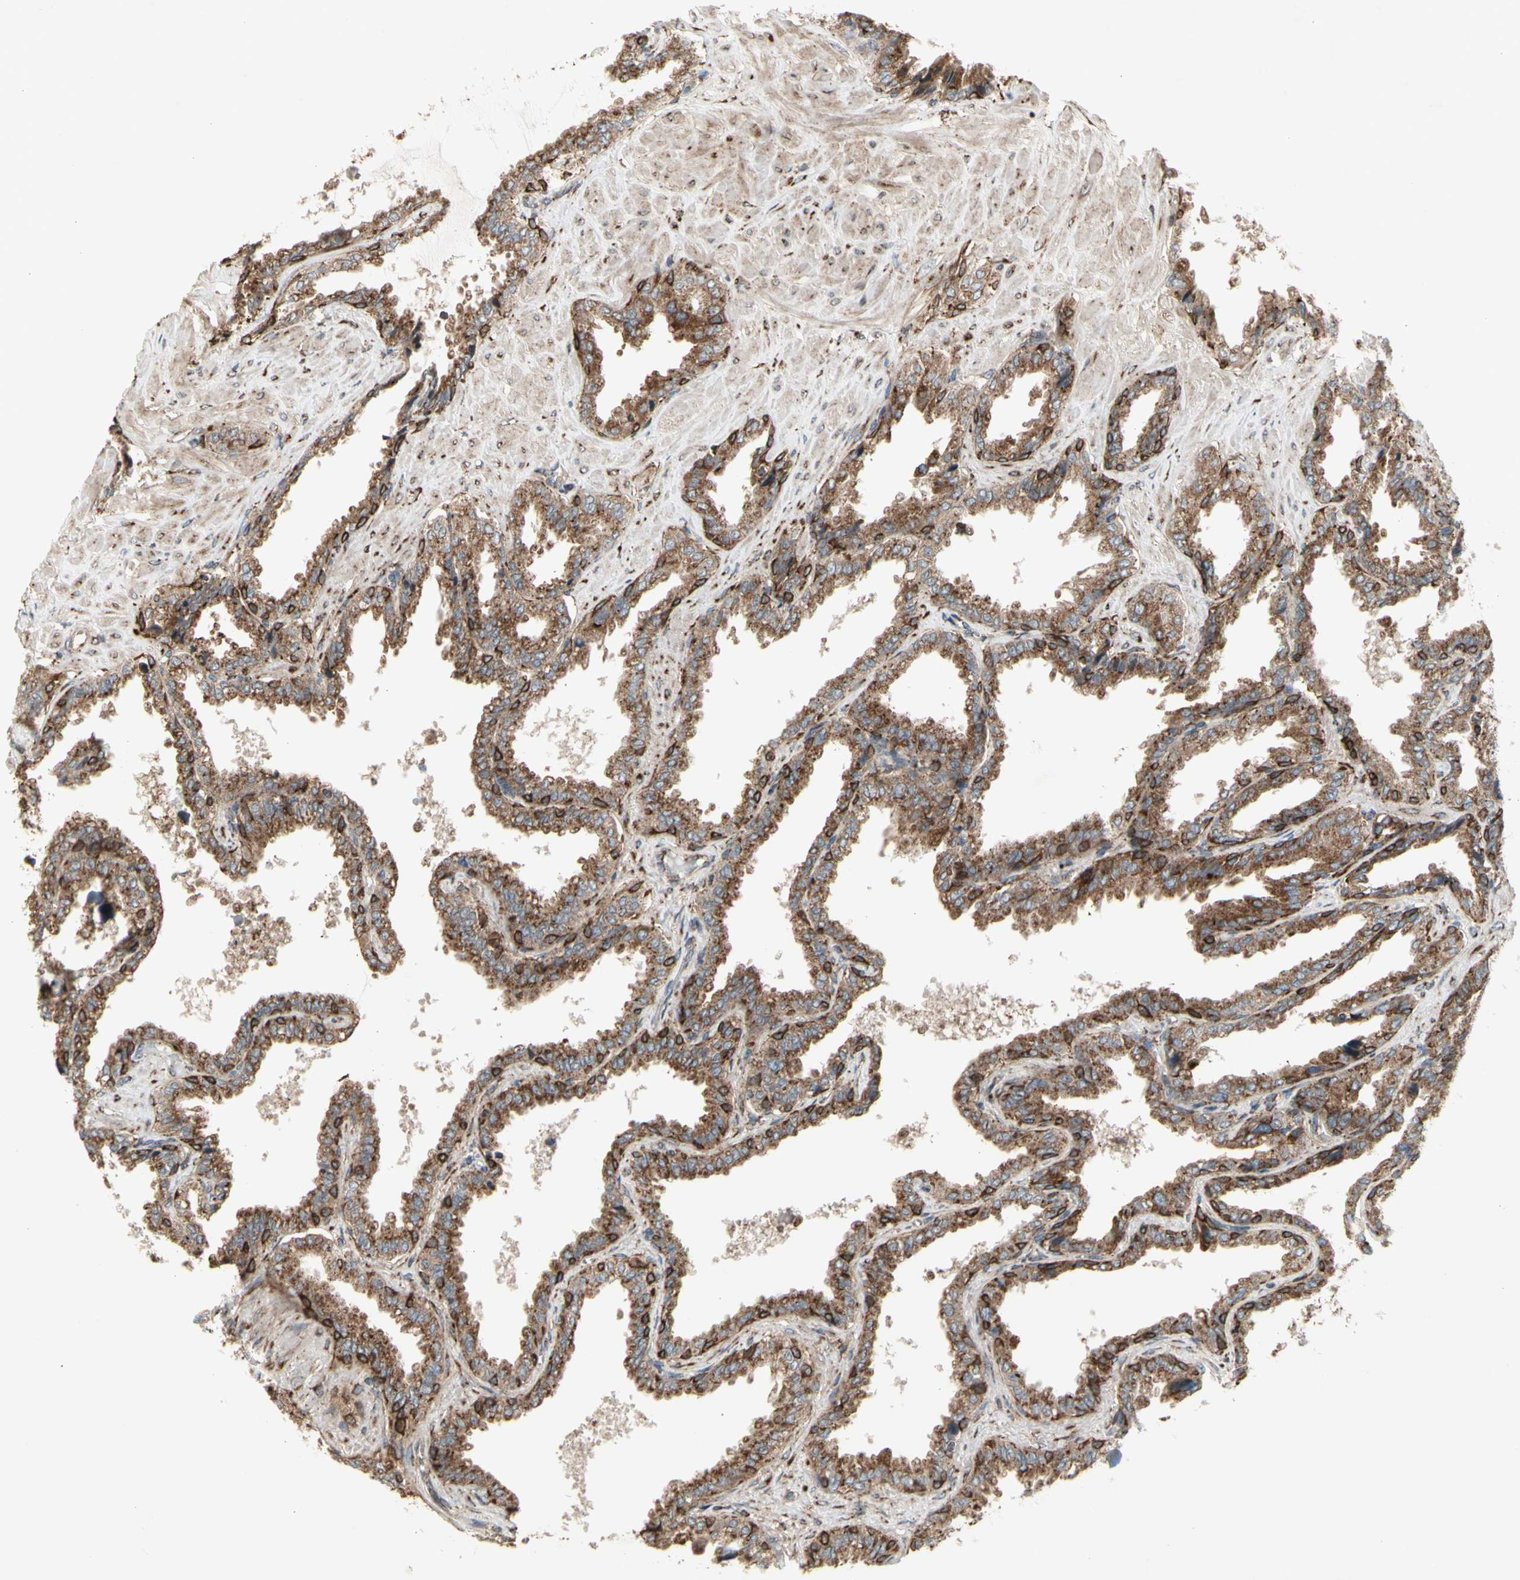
{"staining": {"intensity": "strong", "quantity": ">75%", "location": "cytoplasmic/membranous"}, "tissue": "seminal vesicle", "cell_type": "Glandular cells", "image_type": "normal", "snomed": [{"axis": "morphology", "description": "Normal tissue, NOS"}, {"axis": "topography", "description": "Seminal veicle"}], "caption": "Glandular cells exhibit high levels of strong cytoplasmic/membranous positivity in approximately >75% of cells in normal human seminal vesicle.", "gene": "SLC39A9", "patient": {"sex": "male", "age": 46}}